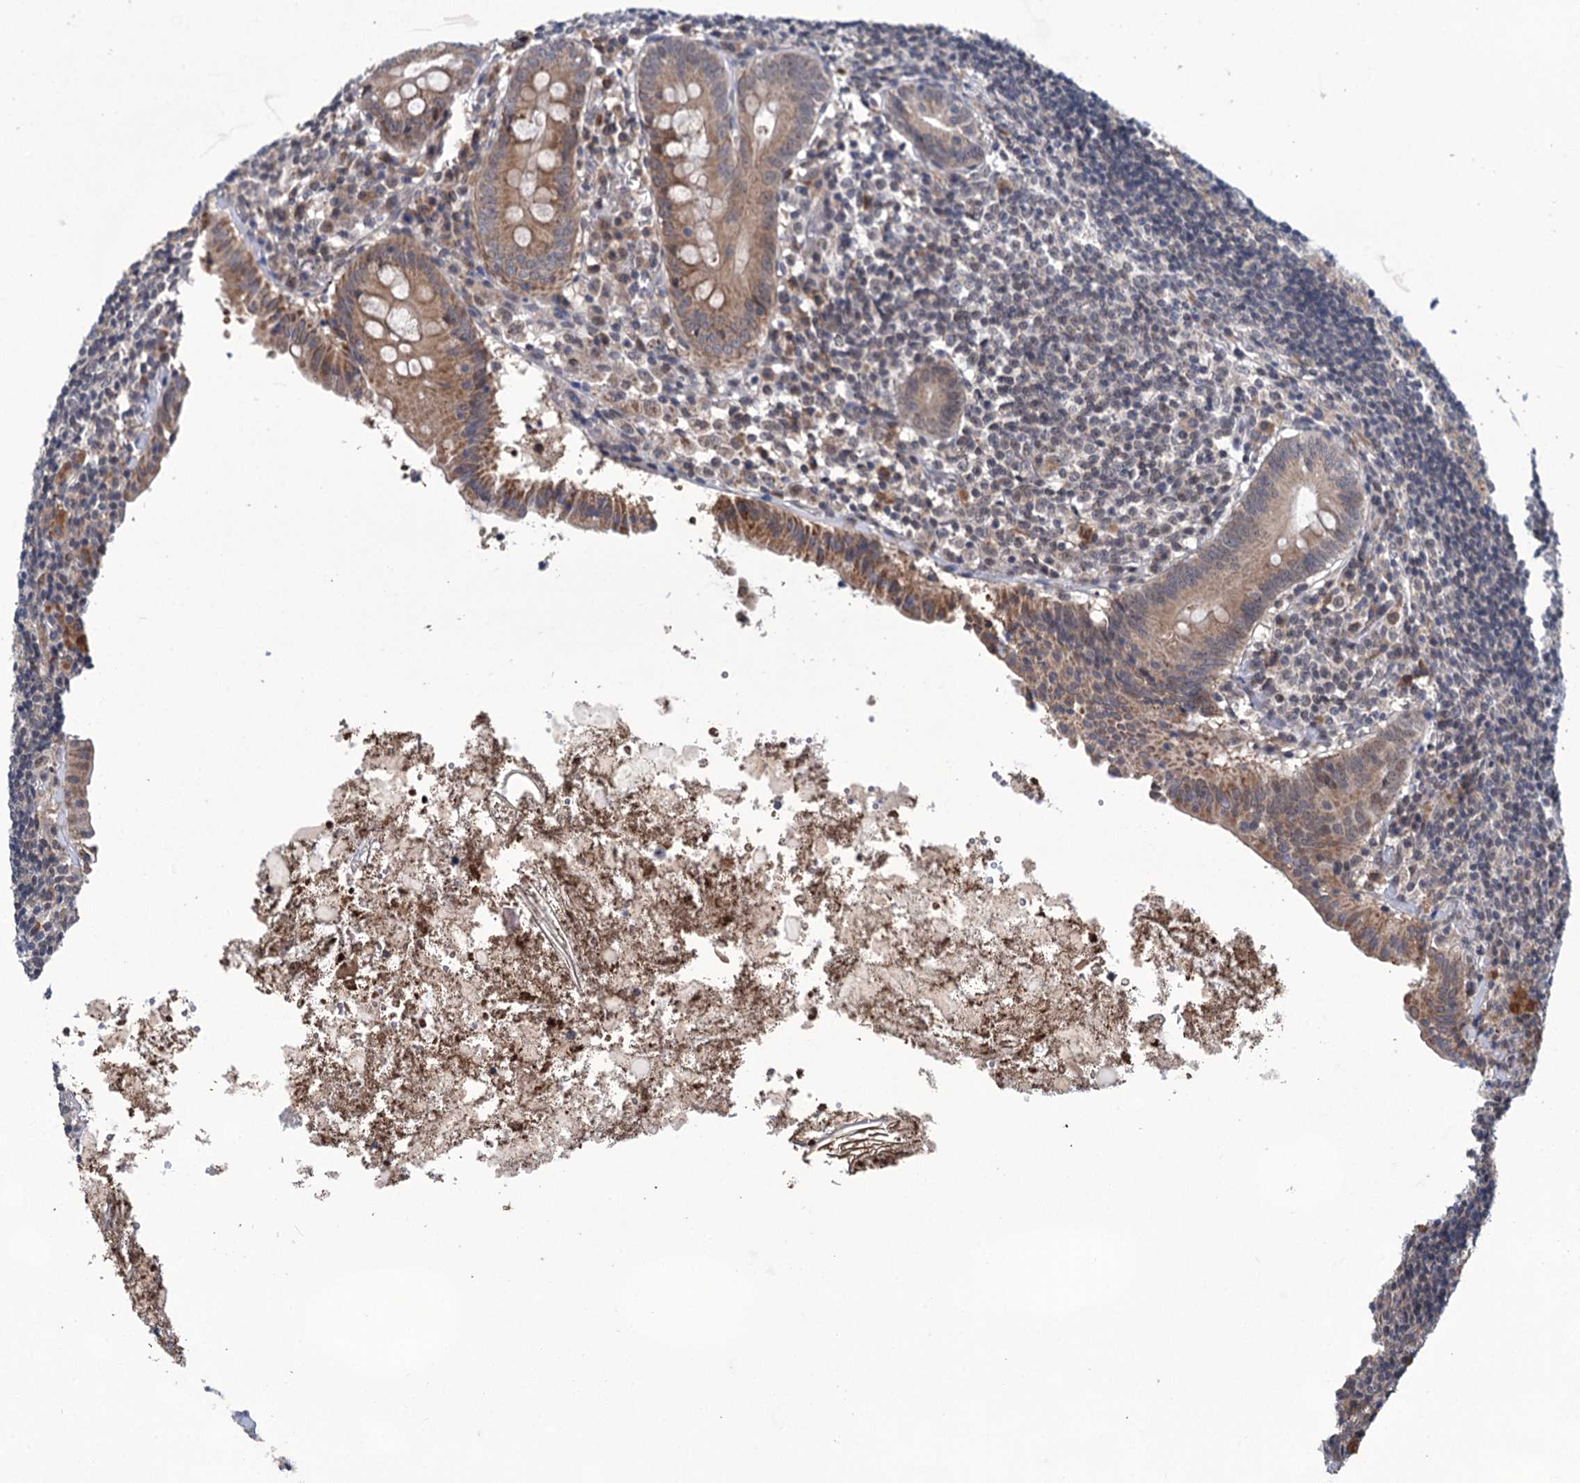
{"staining": {"intensity": "strong", "quantity": "25%-75%", "location": "cytoplasmic/membranous"}, "tissue": "appendix", "cell_type": "Glandular cells", "image_type": "normal", "snomed": [{"axis": "morphology", "description": "Normal tissue, NOS"}, {"axis": "topography", "description": "Appendix"}], "caption": "The immunohistochemical stain highlights strong cytoplasmic/membranous positivity in glandular cells of normal appendix.", "gene": "TTC17", "patient": {"sex": "female", "age": 54}}